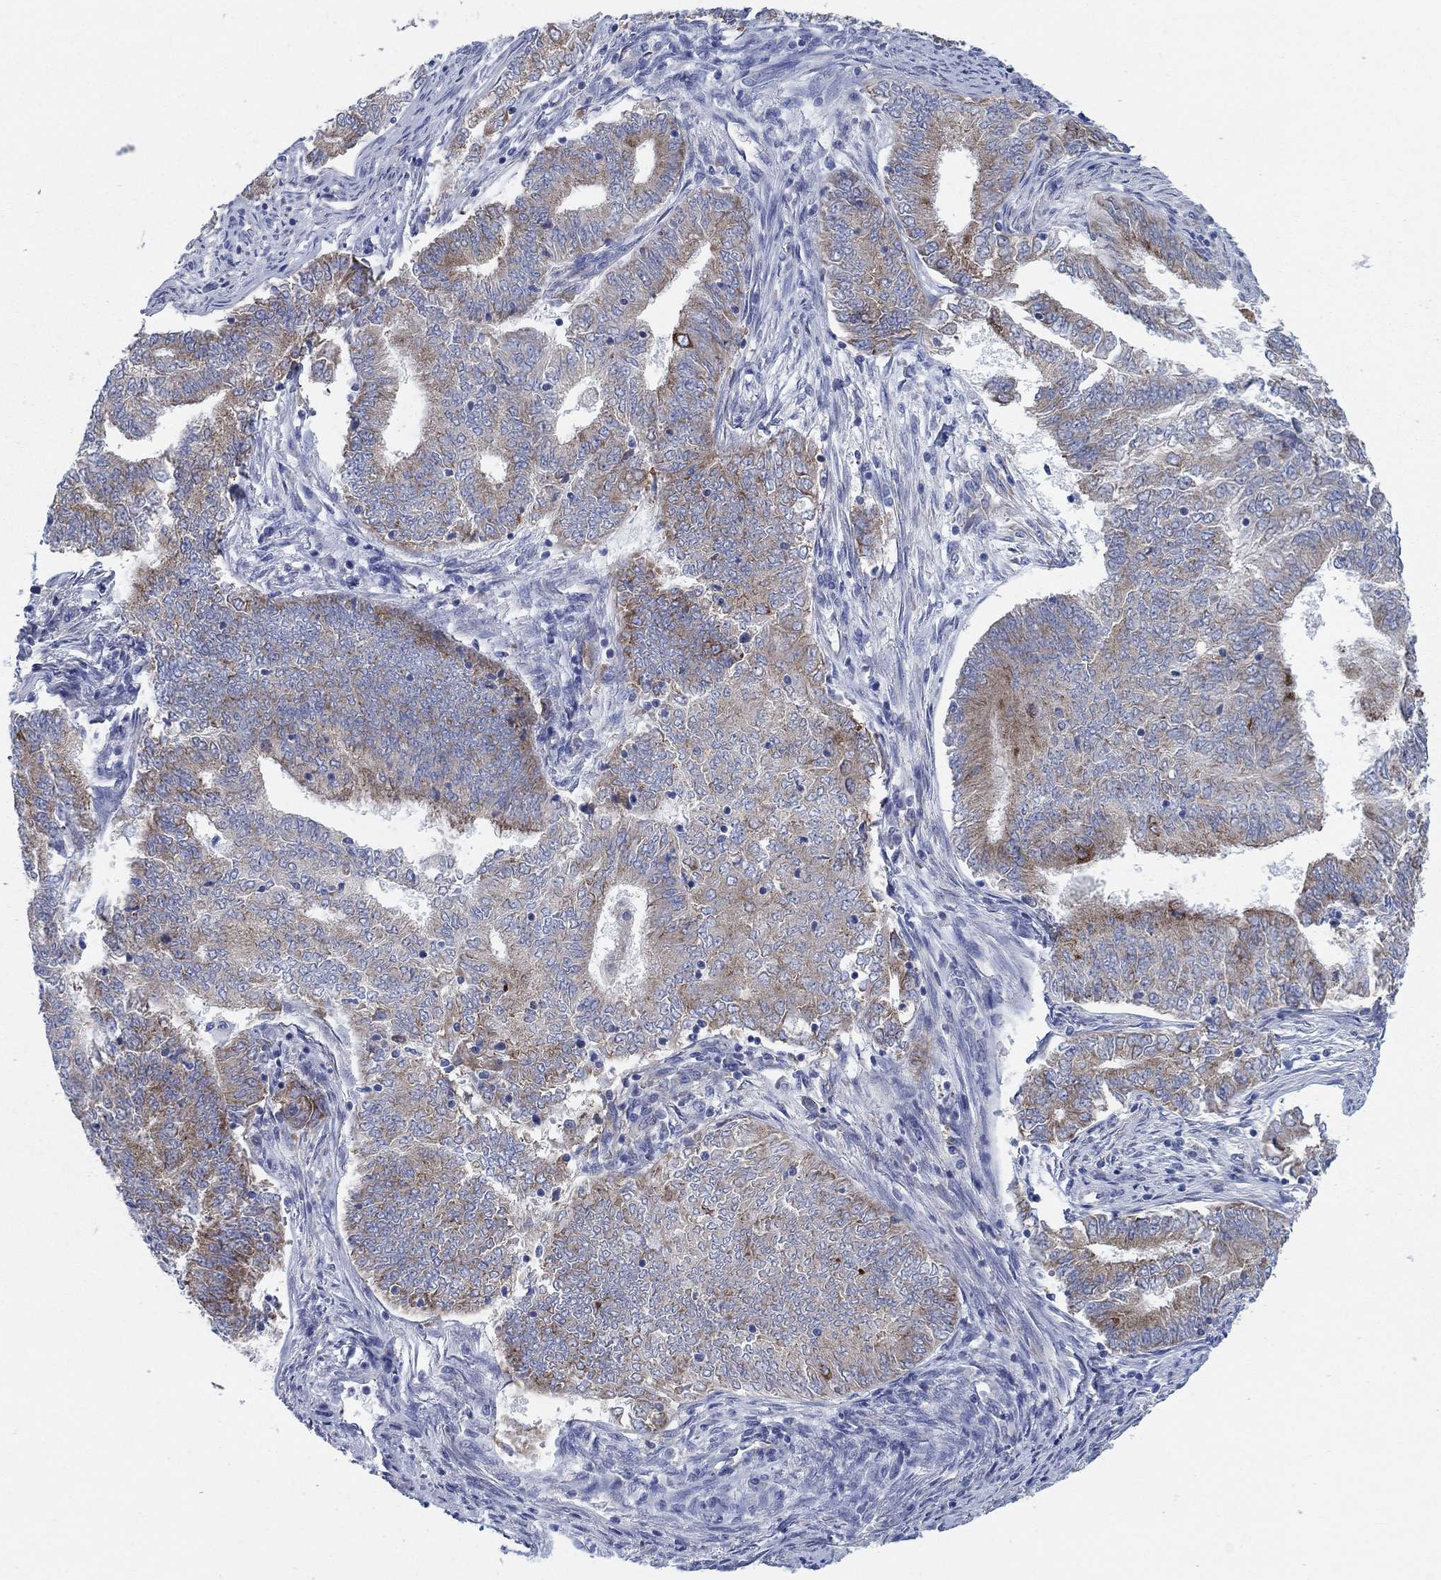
{"staining": {"intensity": "strong", "quantity": "<25%", "location": "cytoplasmic/membranous"}, "tissue": "endometrial cancer", "cell_type": "Tumor cells", "image_type": "cancer", "snomed": [{"axis": "morphology", "description": "Adenocarcinoma, NOS"}, {"axis": "topography", "description": "Endometrium"}], "caption": "Immunohistochemical staining of human endometrial adenocarcinoma exhibits medium levels of strong cytoplasmic/membranous expression in approximately <25% of tumor cells.", "gene": "TMEM59", "patient": {"sex": "female", "age": 62}}